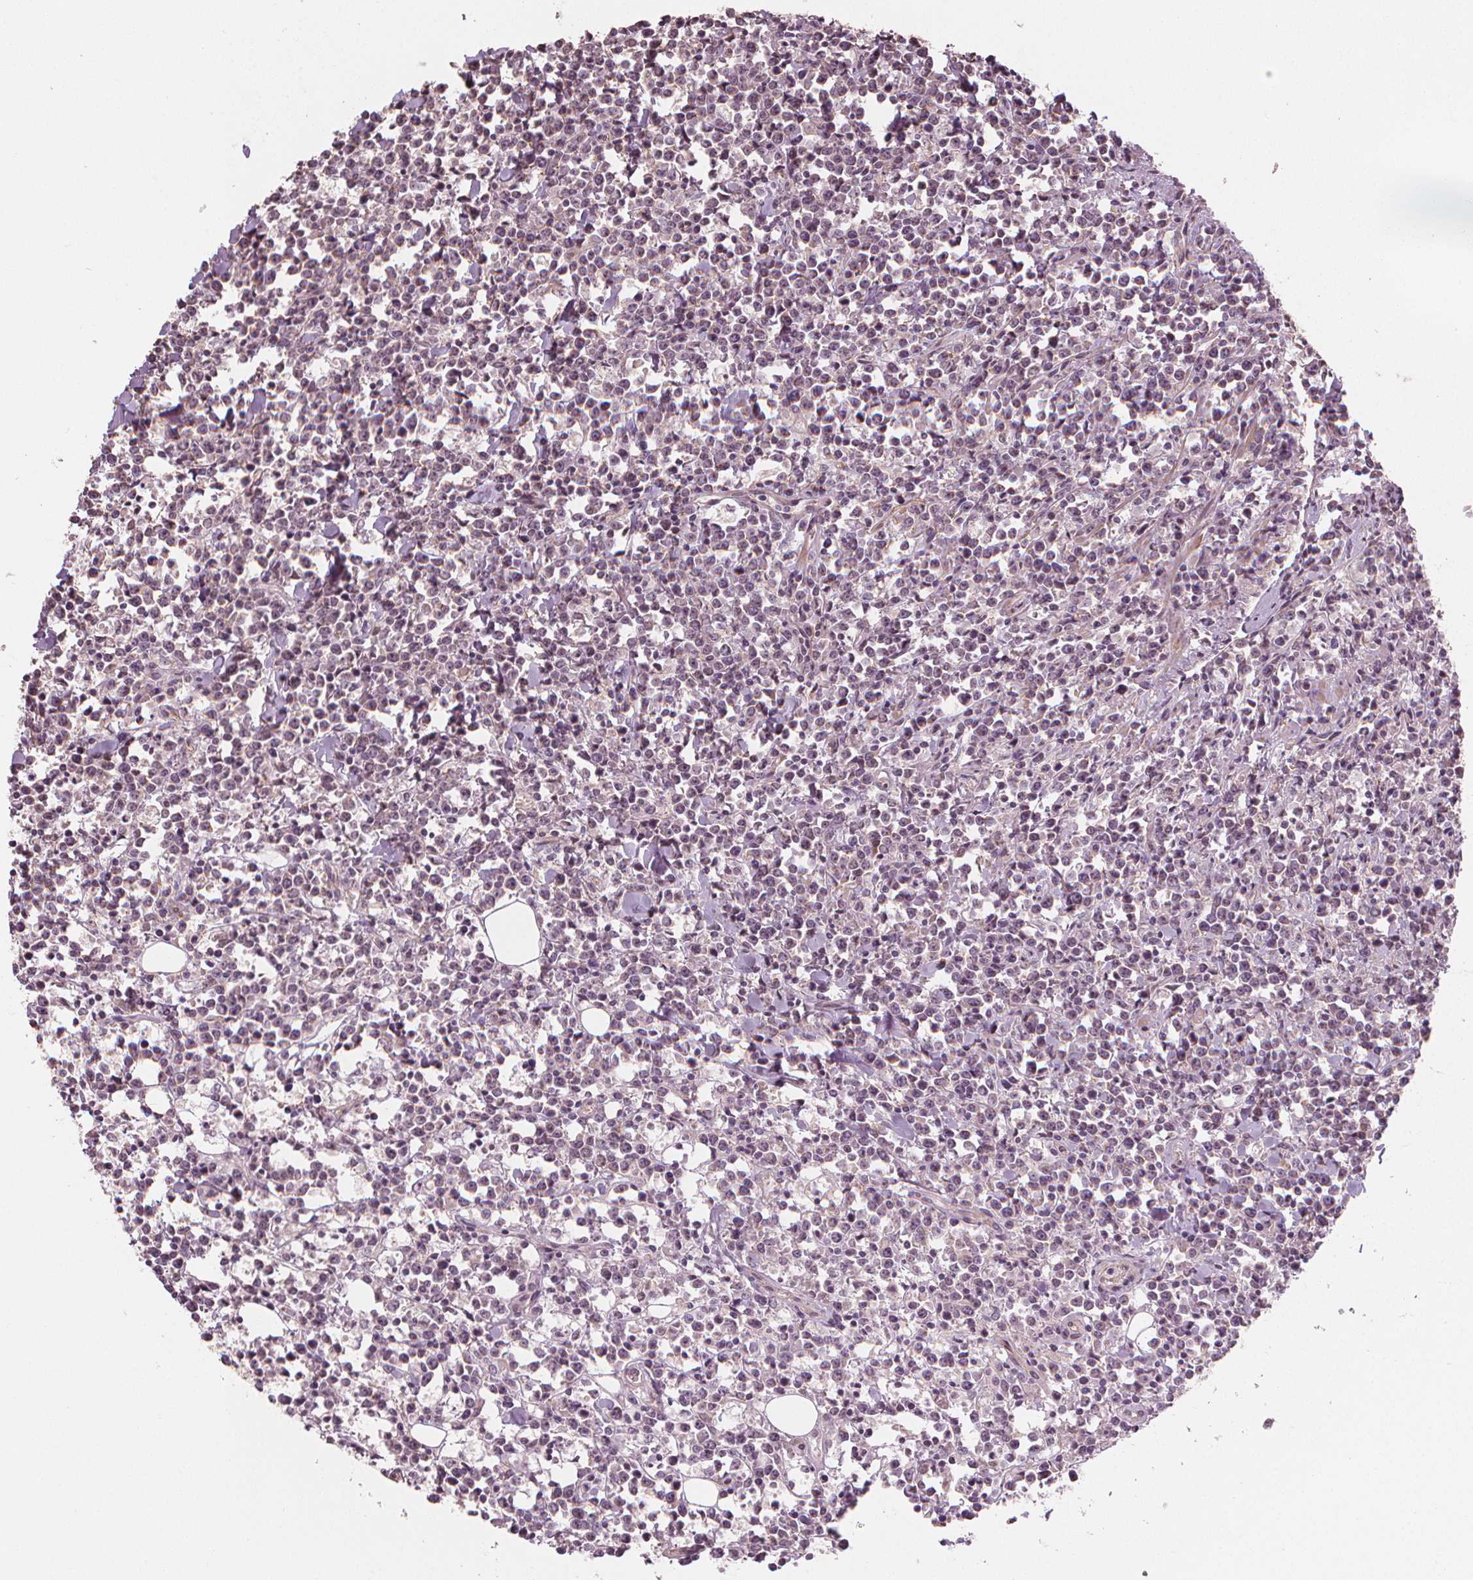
{"staining": {"intensity": "negative", "quantity": "none", "location": "none"}, "tissue": "lymphoma", "cell_type": "Tumor cells", "image_type": "cancer", "snomed": [{"axis": "morphology", "description": "Malignant lymphoma, non-Hodgkin's type, High grade"}, {"axis": "topography", "description": "Small intestine"}], "caption": "IHC of human lymphoma exhibits no expression in tumor cells.", "gene": "CLBA1", "patient": {"sex": "female", "age": 56}}